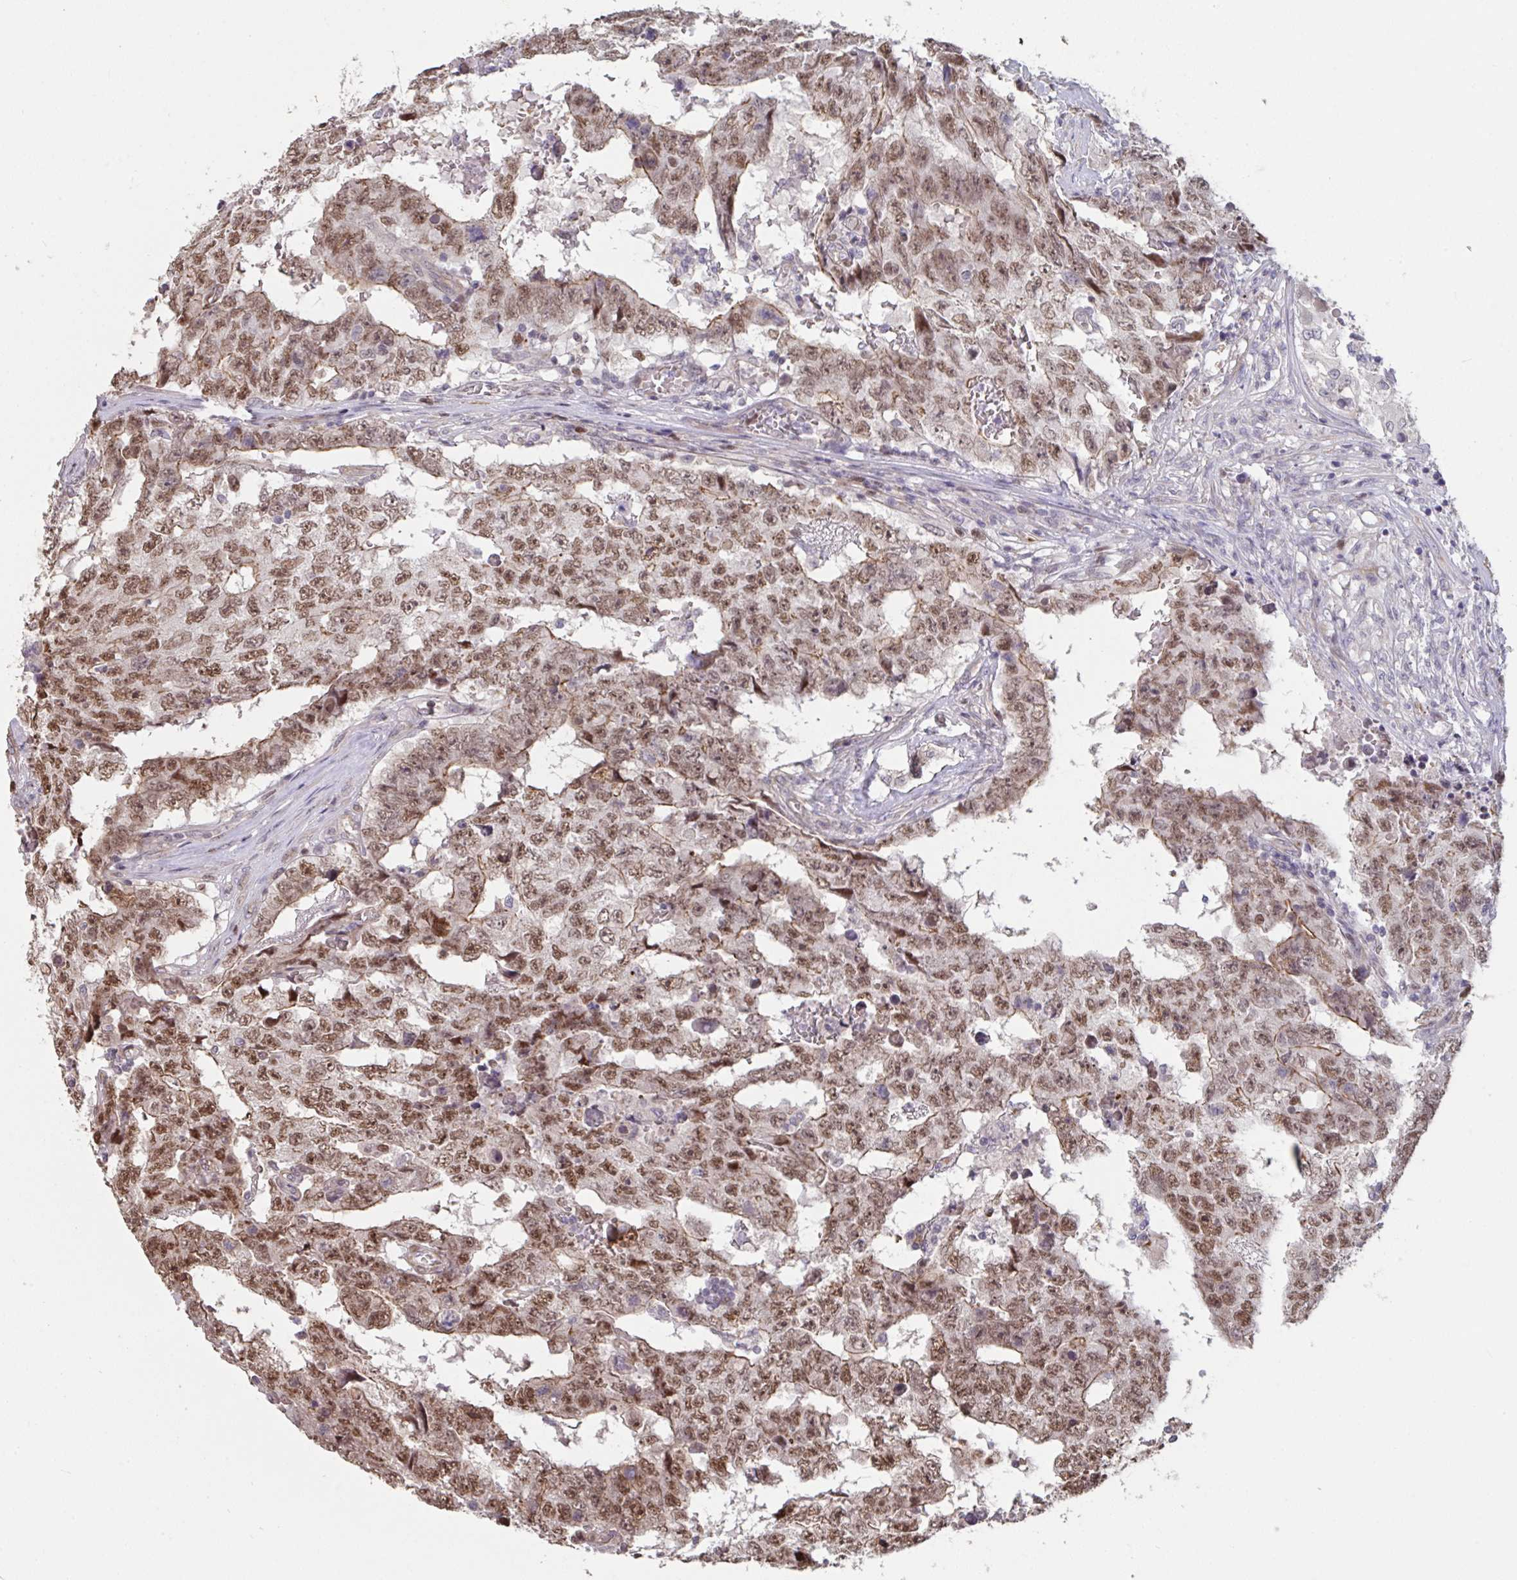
{"staining": {"intensity": "moderate", "quantity": ">75%", "location": "nuclear"}, "tissue": "testis cancer", "cell_type": "Tumor cells", "image_type": "cancer", "snomed": [{"axis": "morphology", "description": "Carcinoma, Embryonal, NOS"}, {"axis": "topography", "description": "Testis"}], "caption": "Immunohistochemistry of human embryonal carcinoma (testis) exhibits medium levels of moderate nuclear expression in about >75% of tumor cells.", "gene": "IPO5", "patient": {"sex": "male", "age": 25}}